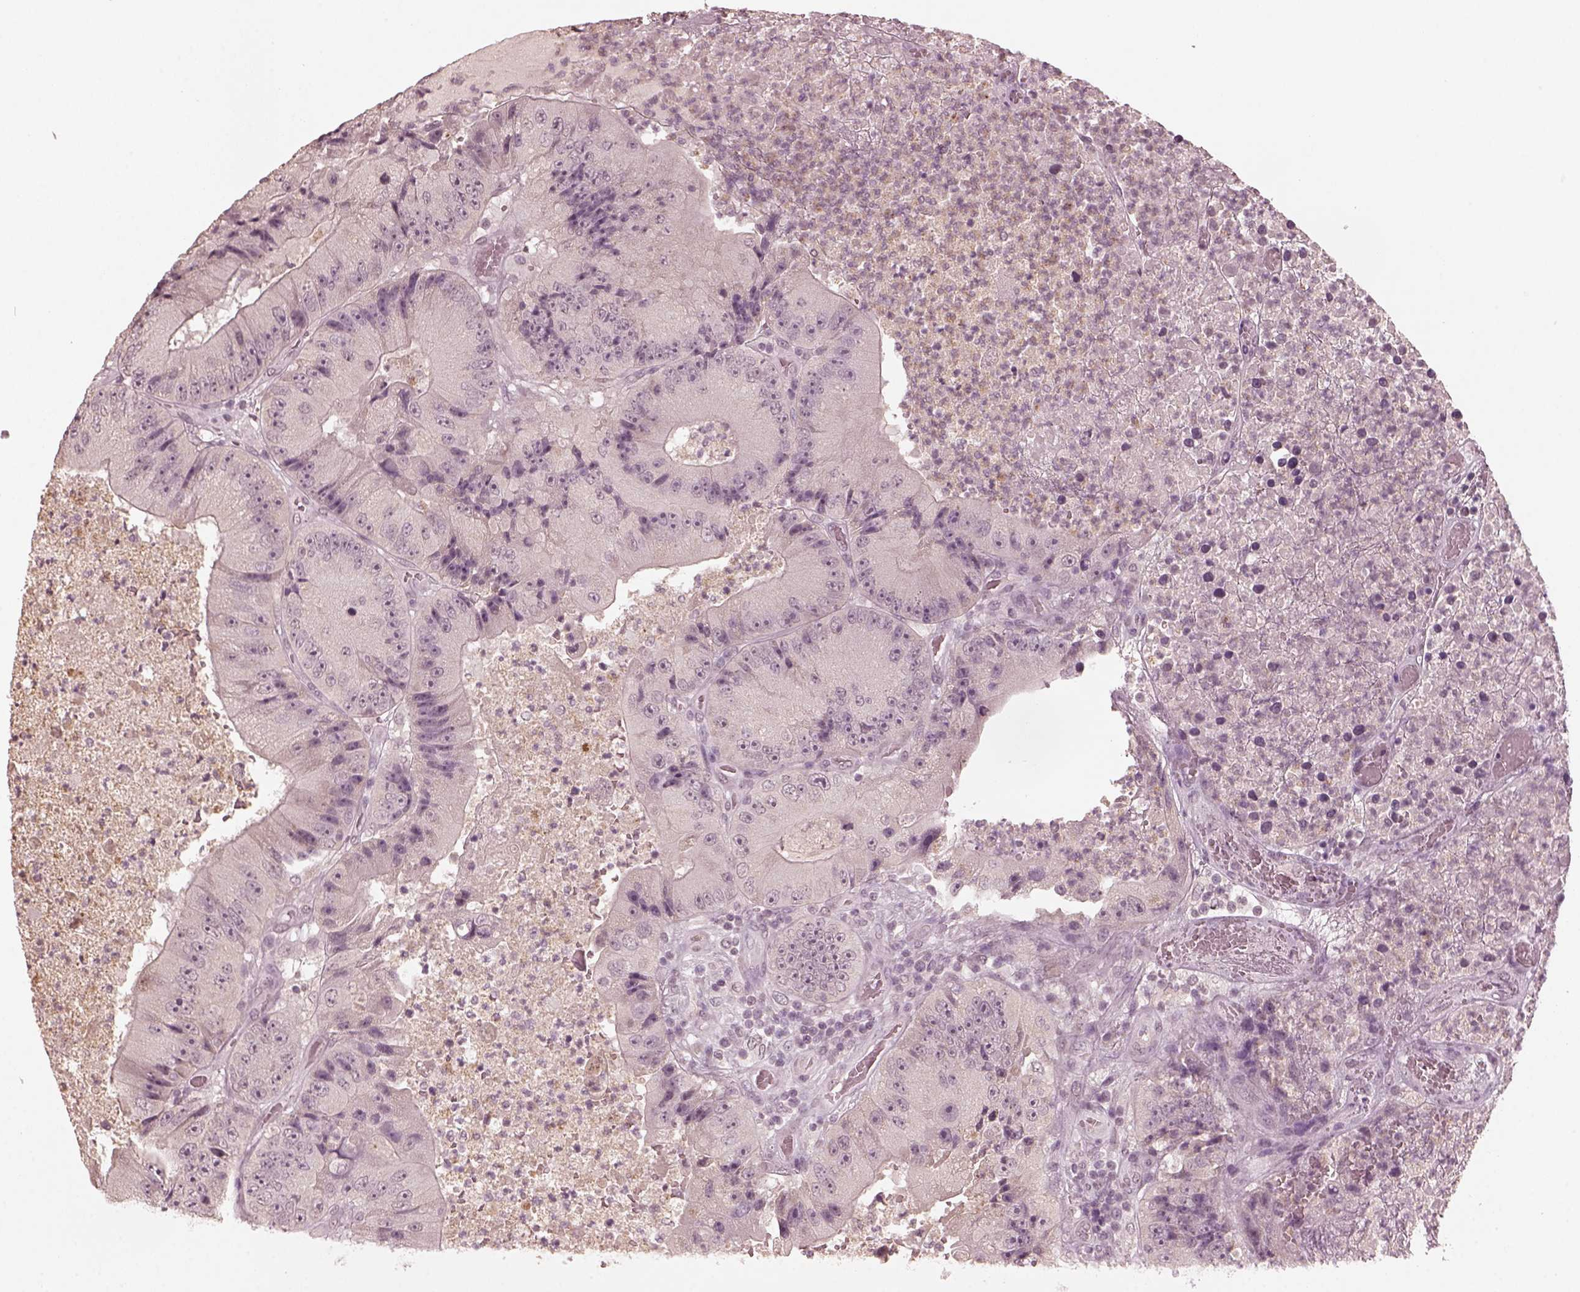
{"staining": {"intensity": "negative", "quantity": "none", "location": "none"}, "tissue": "colorectal cancer", "cell_type": "Tumor cells", "image_type": "cancer", "snomed": [{"axis": "morphology", "description": "Adenocarcinoma, NOS"}, {"axis": "topography", "description": "Colon"}], "caption": "This histopathology image is of colorectal cancer (adenocarcinoma) stained with IHC to label a protein in brown with the nuclei are counter-stained blue. There is no expression in tumor cells.", "gene": "KRT79", "patient": {"sex": "female", "age": 86}}